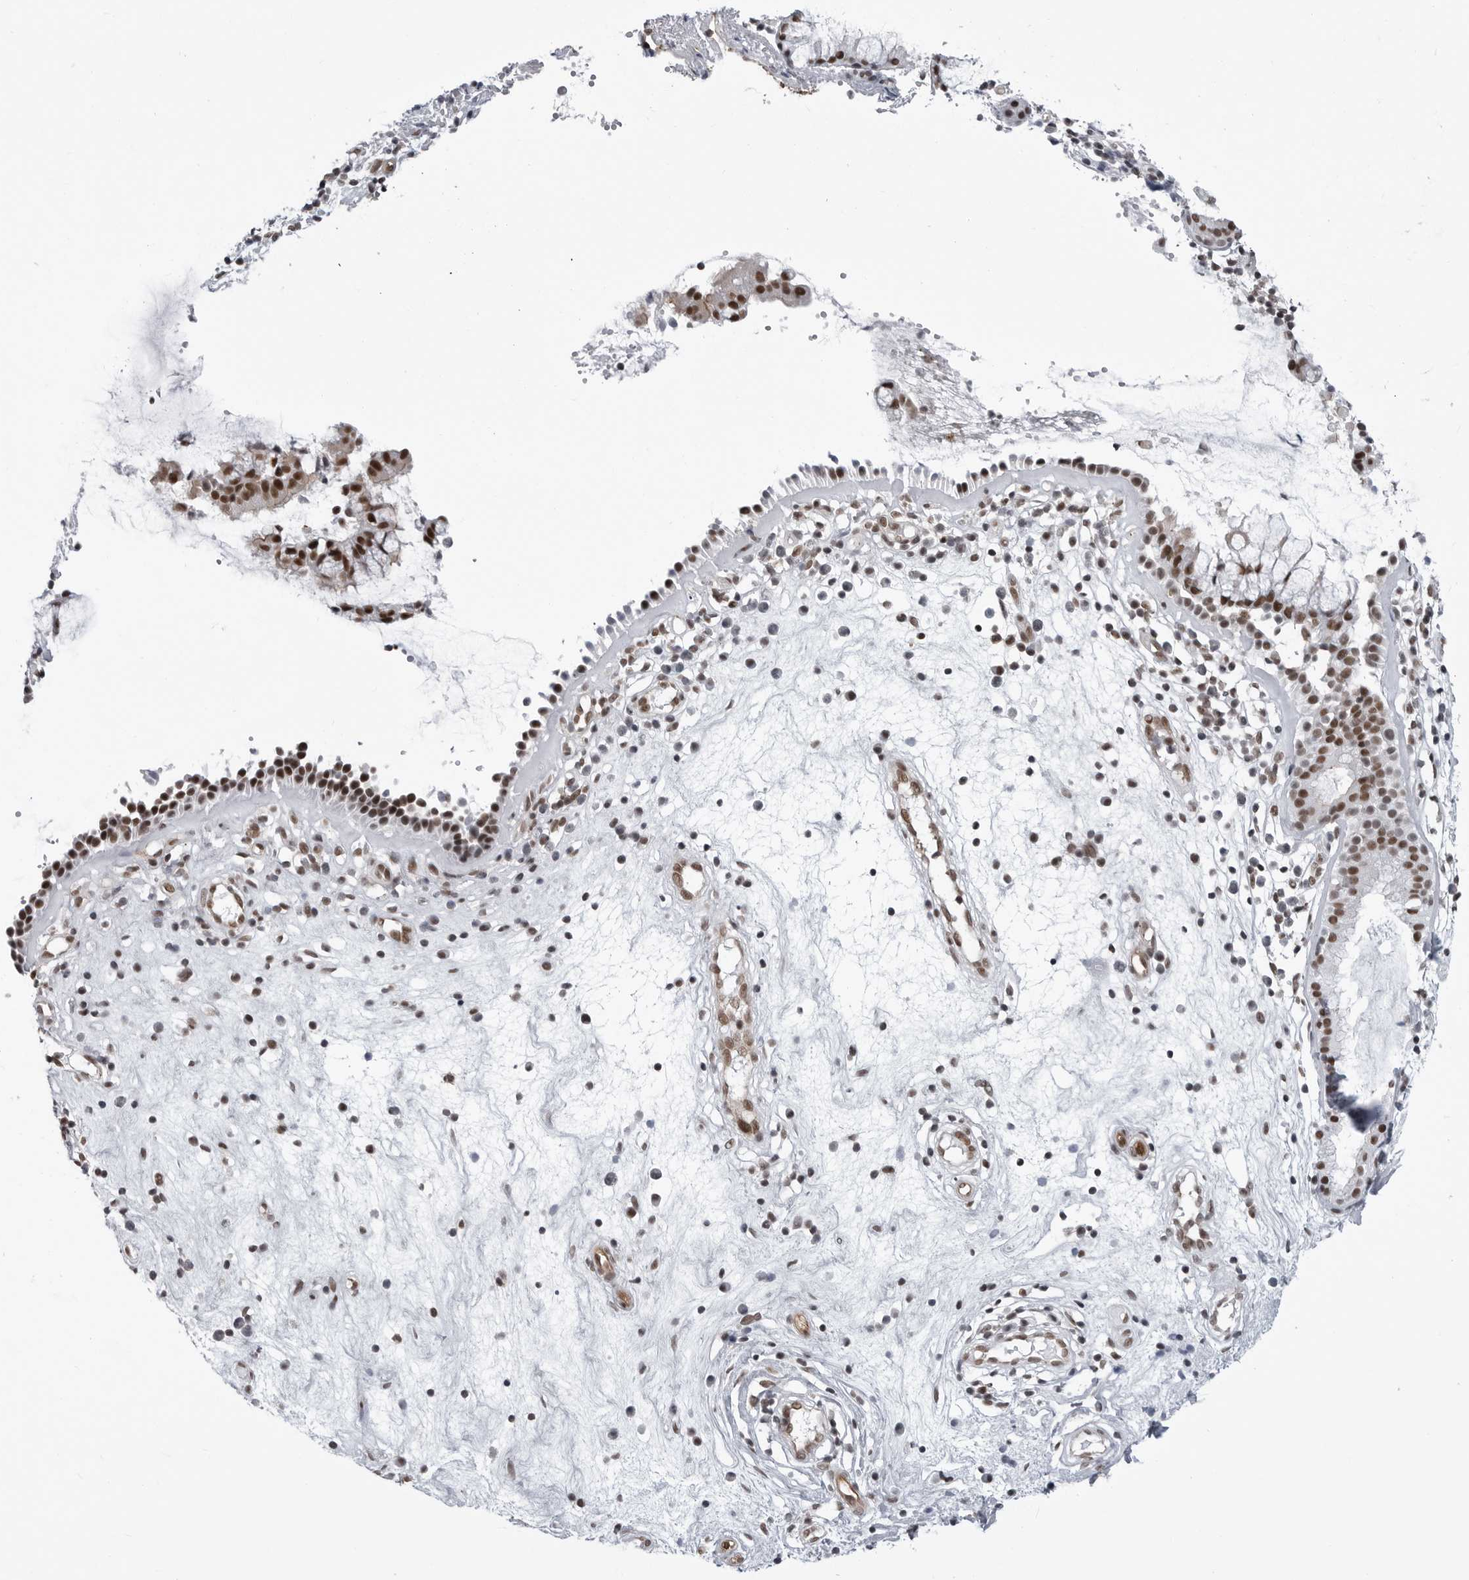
{"staining": {"intensity": "strong", "quantity": ">75%", "location": "nuclear"}, "tissue": "nasopharynx", "cell_type": "Respiratory epithelial cells", "image_type": "normal", "snomed": [{"axis": "morphology", "description": "Normal tissue, NOS"}, {"axis": "topography", "description": "Nasopharynx"}], "caption": "IHC (DAB (3,3'-diaminobenzidine)) staining of normal human nasopharynx shows strong nuclear protein expression in about >75% of respiratory epithelial cells.", "gene": "RNF26", "patient": {"sex": "female", "age": 39}}